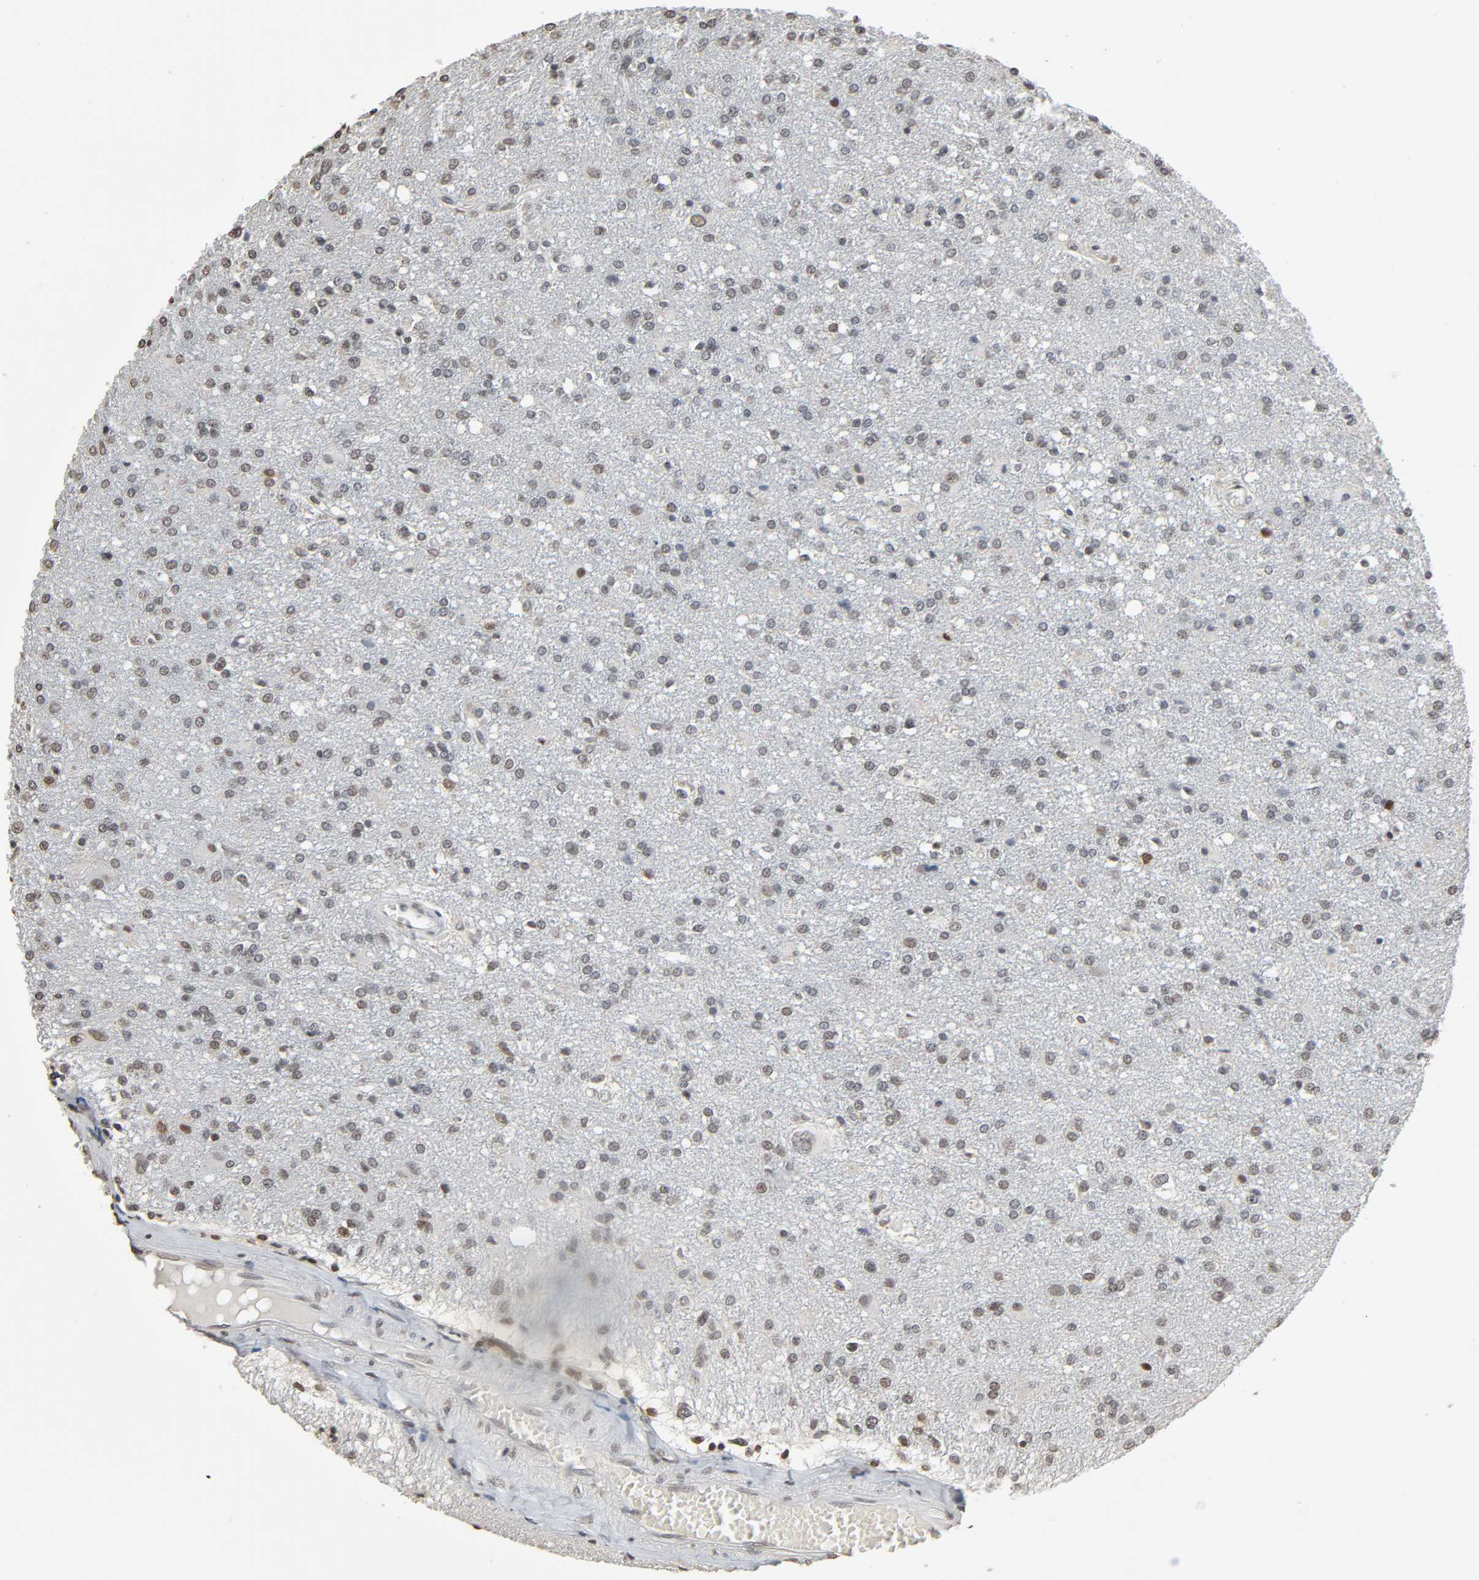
{"staining": {"intensity": "weak", "quantity": "<25%", "location": "nuclear"}, "tissue": "glioma", "cell_type": "Tumor cells", "image_type": "cancer", "snomed": [{"axis": "morphology", "description": "Glioma, malignant, High grade"}, {"axis": "topography", "description": "Cerebral cortex"}], "caption": "This is an IHC photomicrograph of high-grade glioma (malignant). There is no positivity in tumor cells.", "gene": "STK4", "patient": {"sex": "male", "age": 76}}